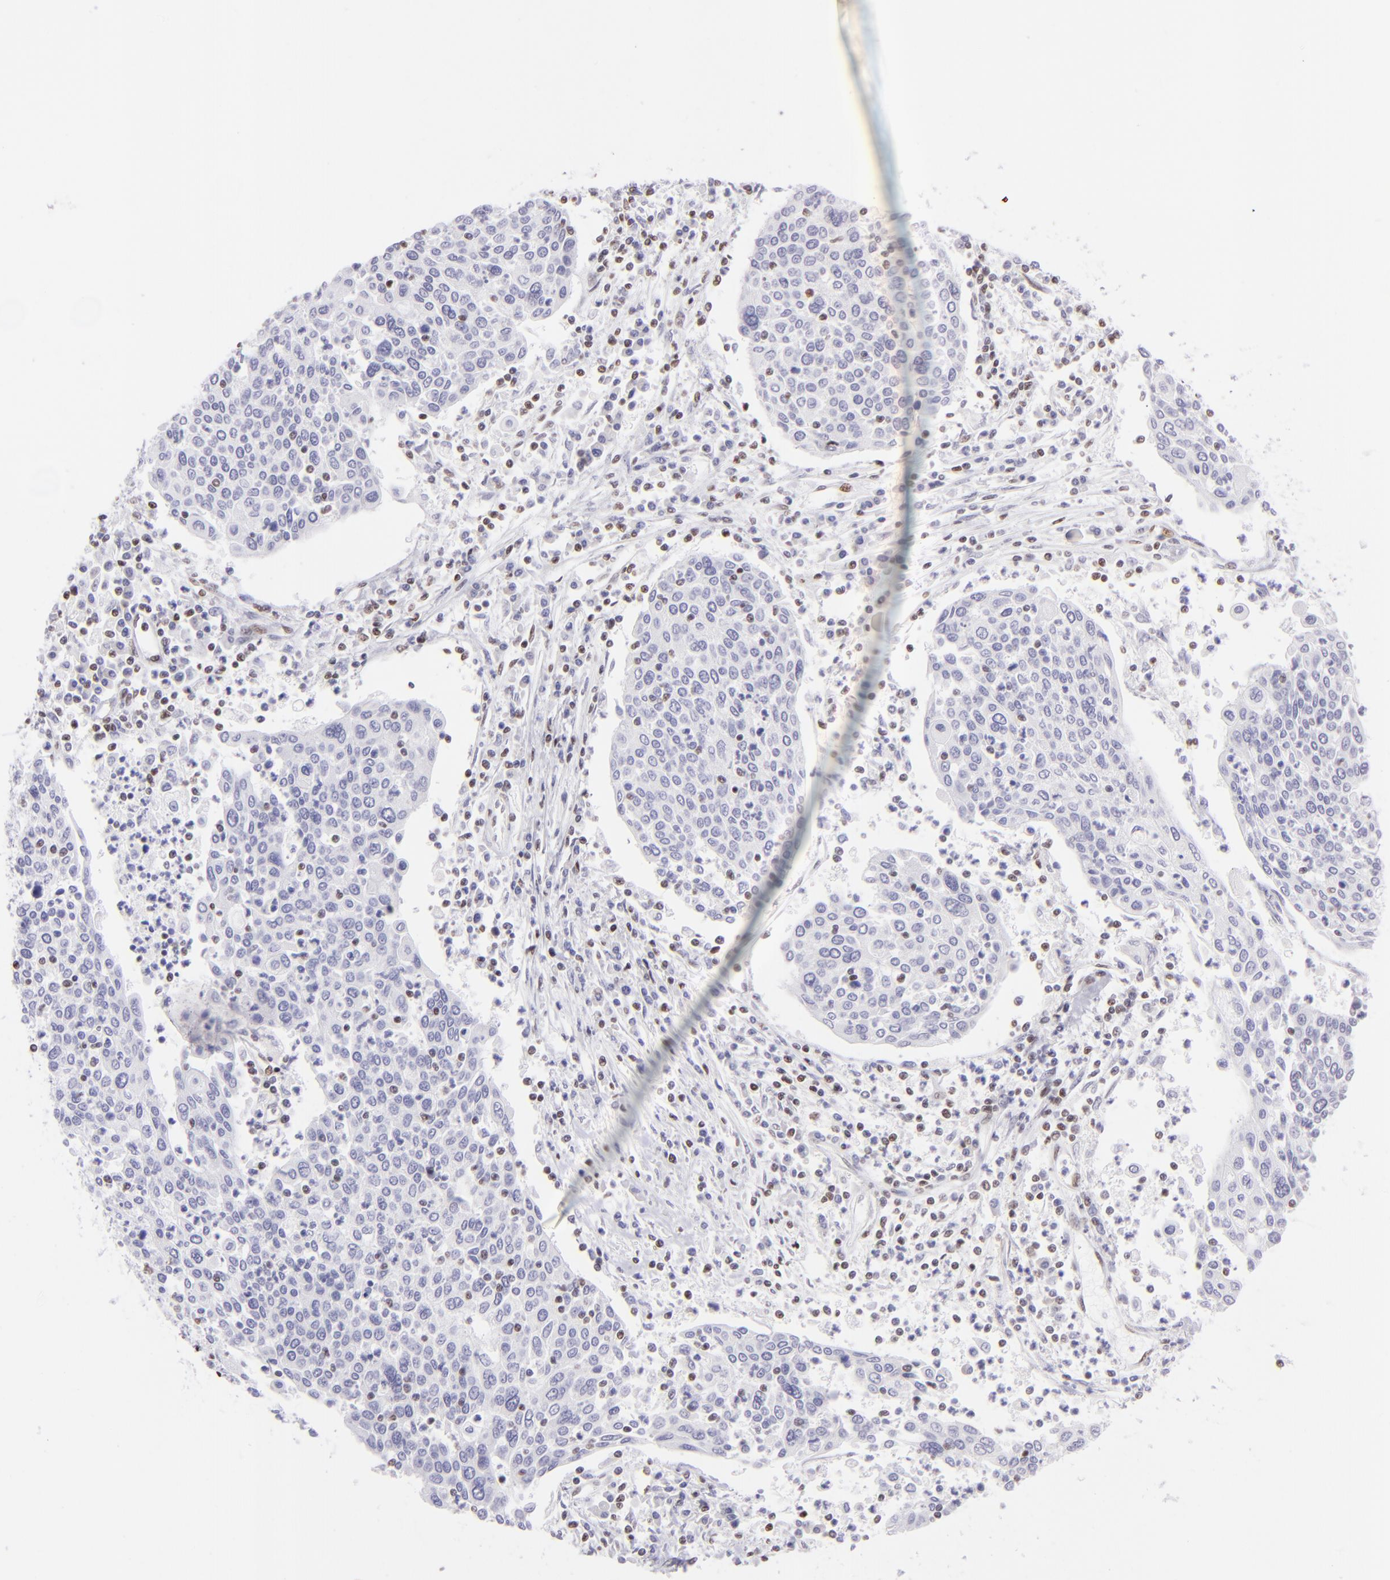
{"staining": {"intensity": "negative", "quantity": "none", "location": "none"}, "tissue": "cervical cancer", "cell_type": "Tumor cells", "image_type": "cancer", "snomed": [{"axis": "morphology", "description": "Squamous cell carcinoma, NOS"}, {"axis": "topography", "description": "Cervix"}], "caption": "Immunohistochemistry (IHC) image of cervical squamous cell carcinoma stained for a protein (brown), which demonstrates no positivity in tumor cells. Brightfield microscopy of immunohistochemistry (IHC) stained with DAB (3,3'-diaminobenzidine) (brown) and hematoxylin (blue), captured at high magnification.", "gene": "ETS1", "patient": {"sex": "female", "age": 40}}